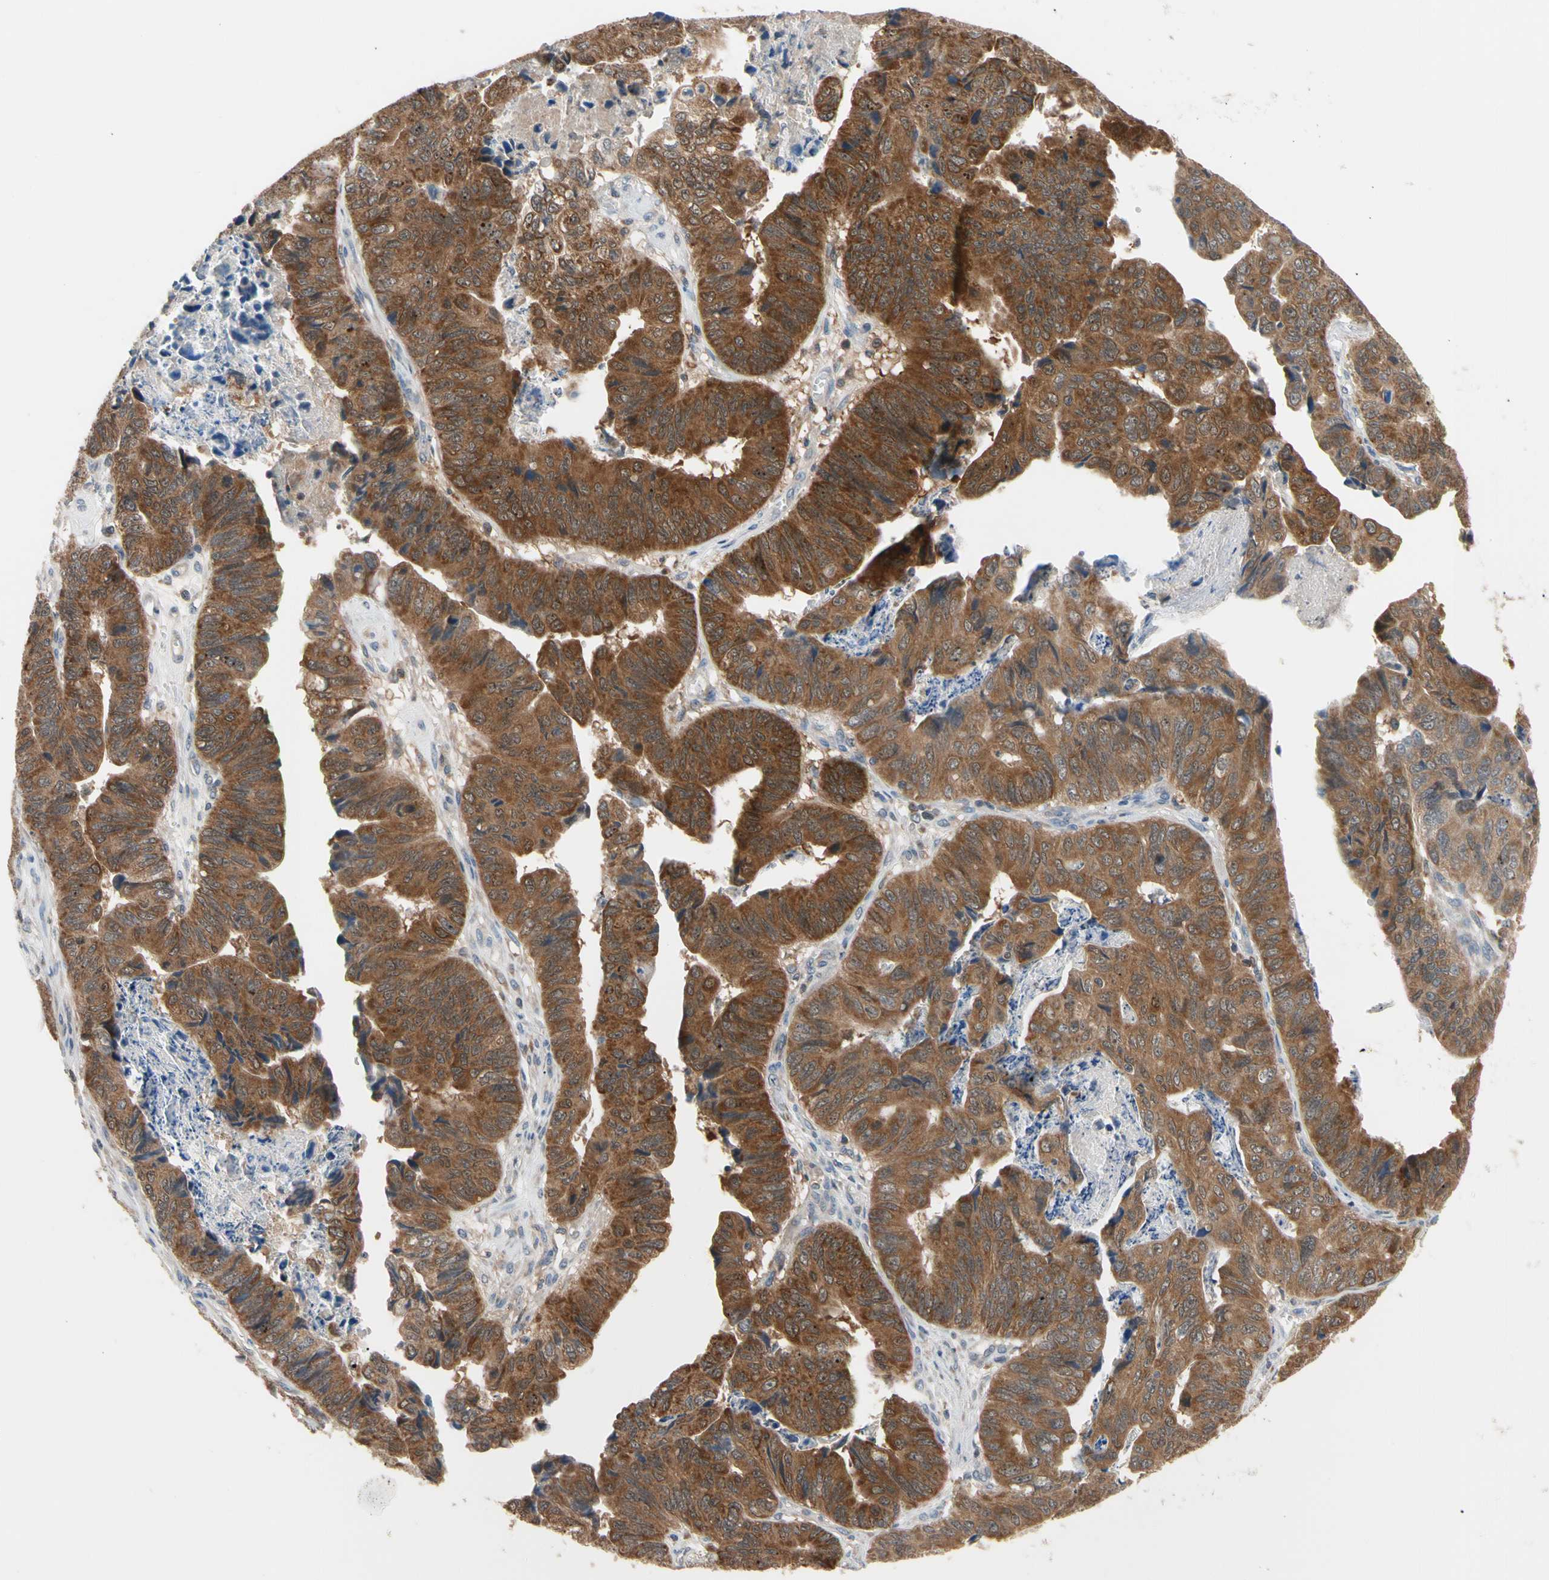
{"staining": {"intensity": "strong", "quantity": ">75%", "location": "cytoplasmic/membranous"}, "tissue": "stomach cancer", "cell_type": "Tumor cells", "image_type": "cancer", "snomed": [{"axis": "morphology", "description": "Adenocarcinoma, NOS"}, {"axis": "topography", "description": "Stomach, lower"}], "caption": "Stomach adenocarcinoma tissue exhibits strong cytoplasmic/membranous positivity in approximately >75% of tumor cells, visualized by immunohistochemistry.", "gene": "MTHFS", "patient": {"sex": "male", "age": 77}}